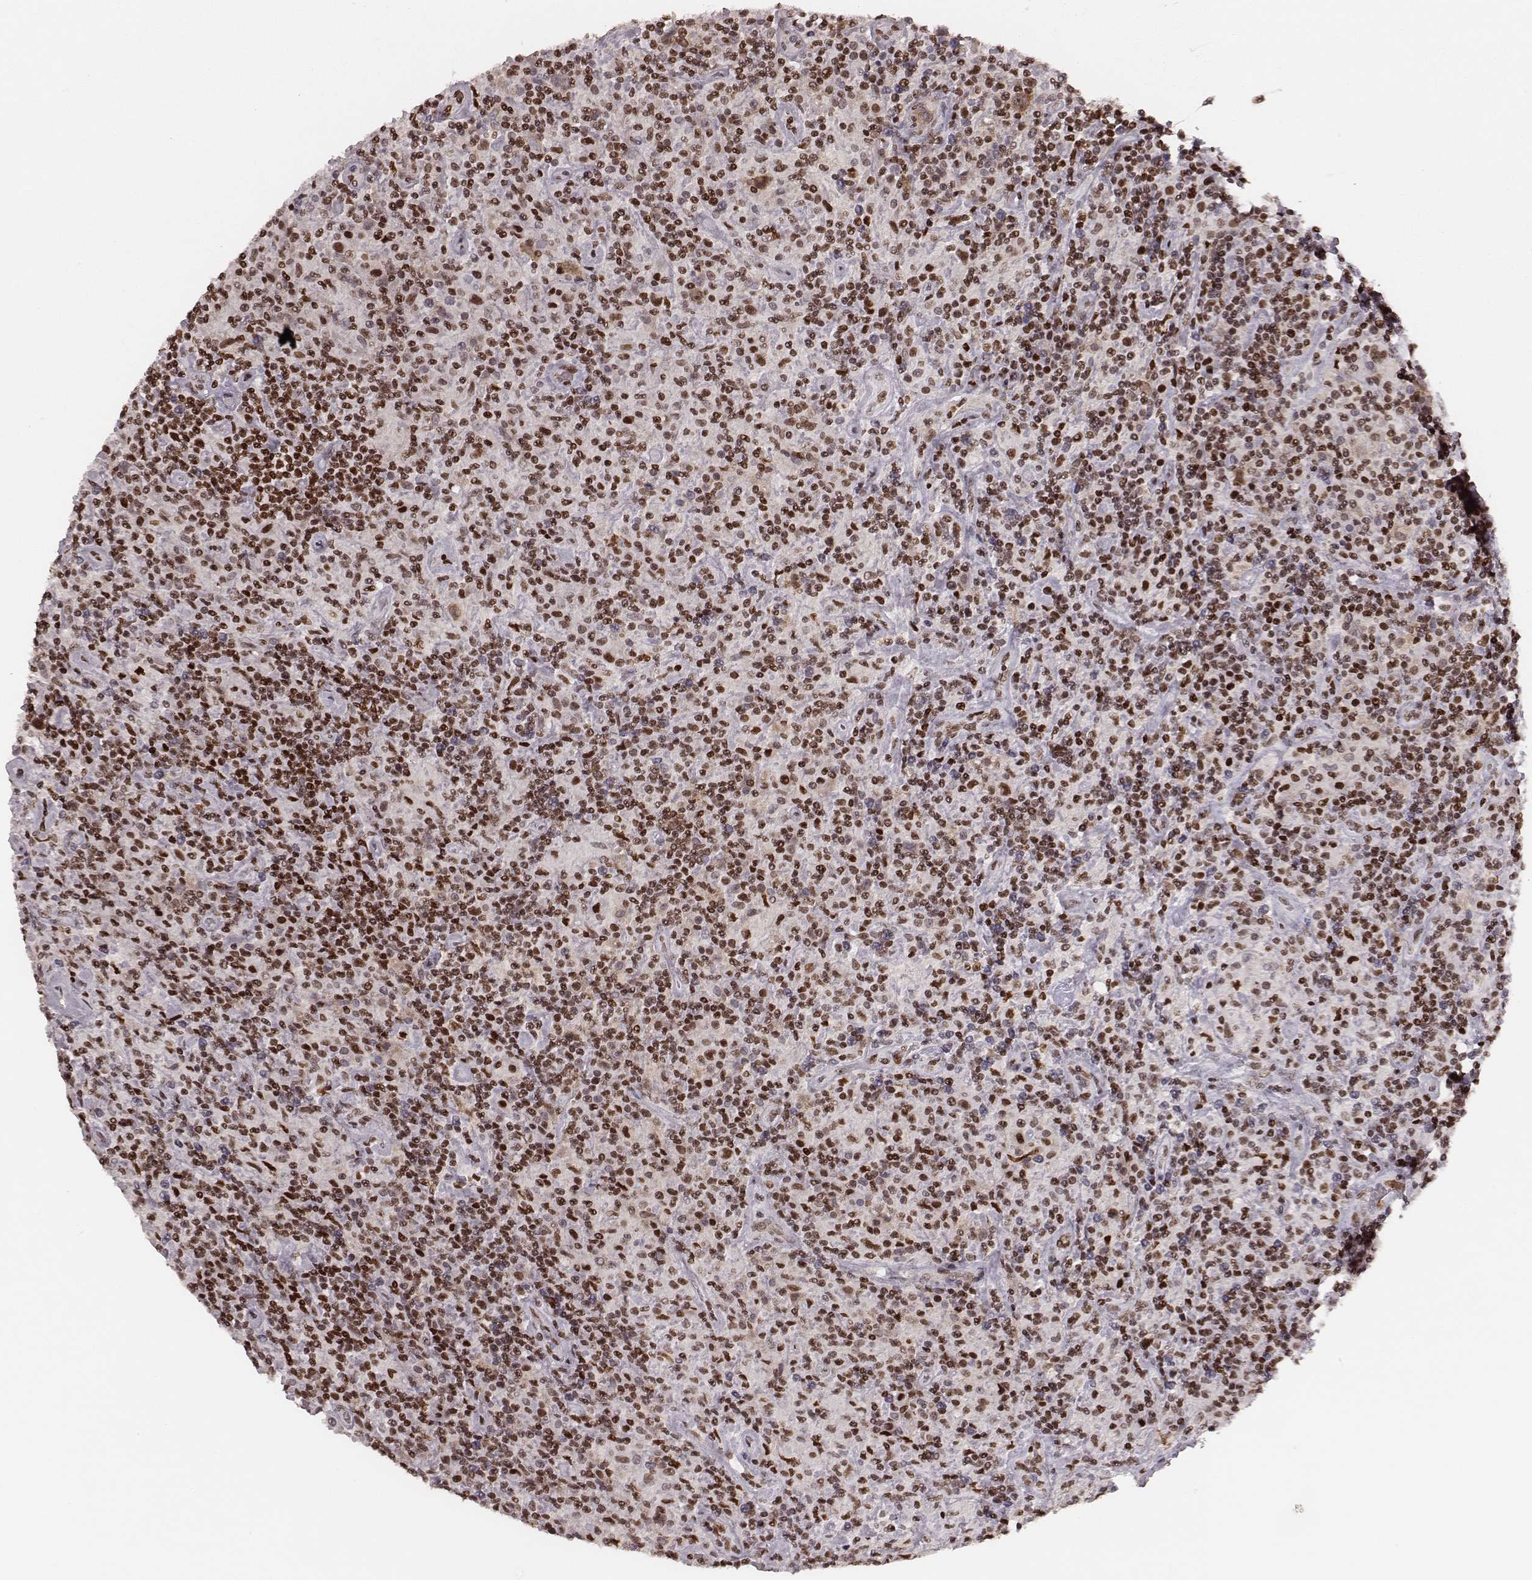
{"staining": {"intensity": "moderate", "quantity": ">75%", "location": "nuclear"}, "tissue": "lymphoma", "cell_type": "Tumor cells", "image_type": "cancer", "snomed": [{"axis": "morphology", "description": "Hodgkin's disease, NOS"}, {"axis": "topography", "description": "Lymph node"}], "caption": "About >75% of tumor cells in lymphoma exhibit moderate nuclear protein staining as visualized by brown immunohistochemical staining.", "gene": "PARP1", "patient": {"sex": "male", "age": 70}}